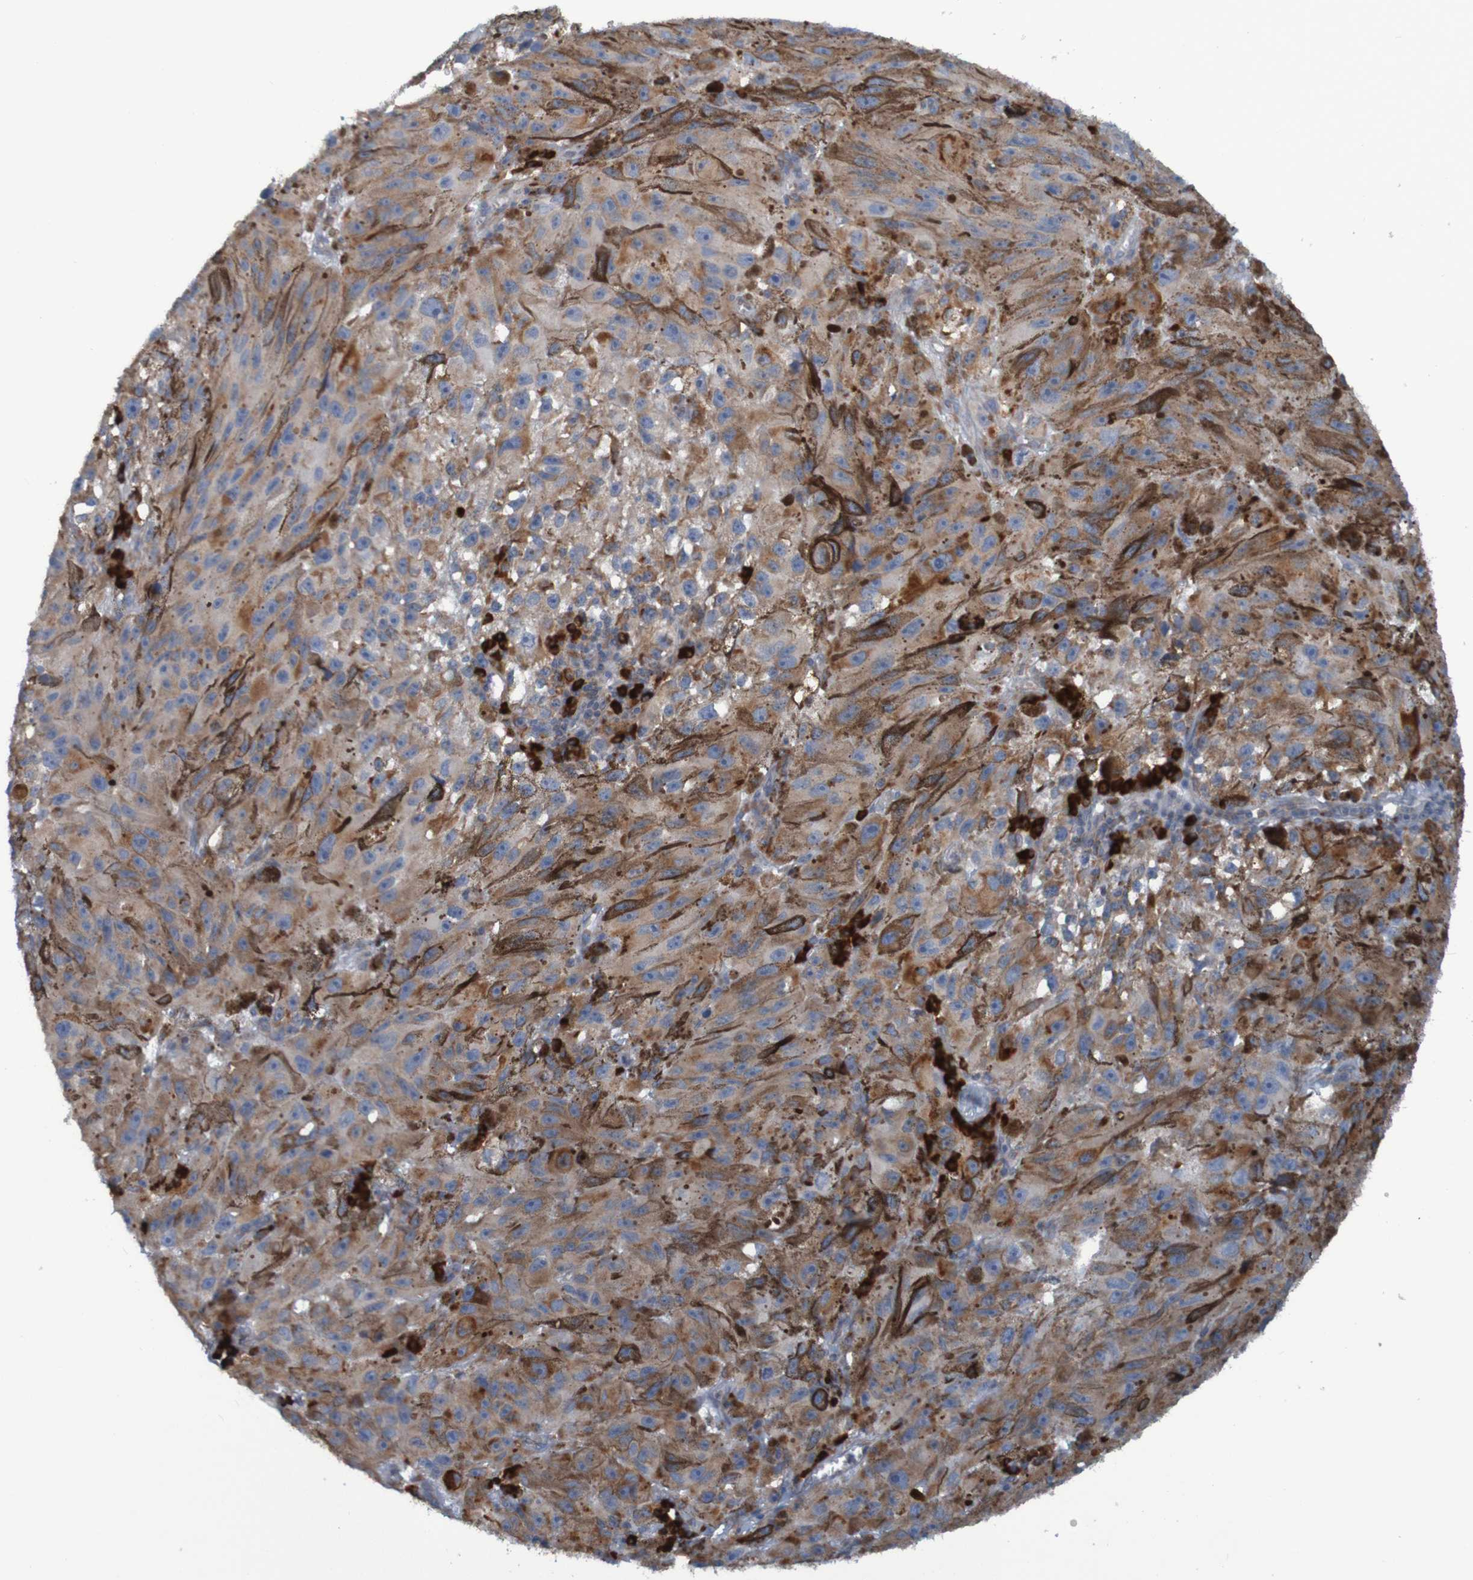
{"staining": {"intensity": "weak", "quantity": ">75%", "location": "cytoplasmic/membranous"}, "tissue": "melanoma", "cell_type": "Tumor cells", "image_type": "cancer", "snomed": [{"axis": "morphology", "description": "Malignant melanoma, NOS"}, {"axis": "topography", "description": "Skin"}], "caption": "Melanoma stained with a protein marker shows weak staining in tumor cells.", "gene": "SSR1", "patient": {"sex": "female", "age": 104}}